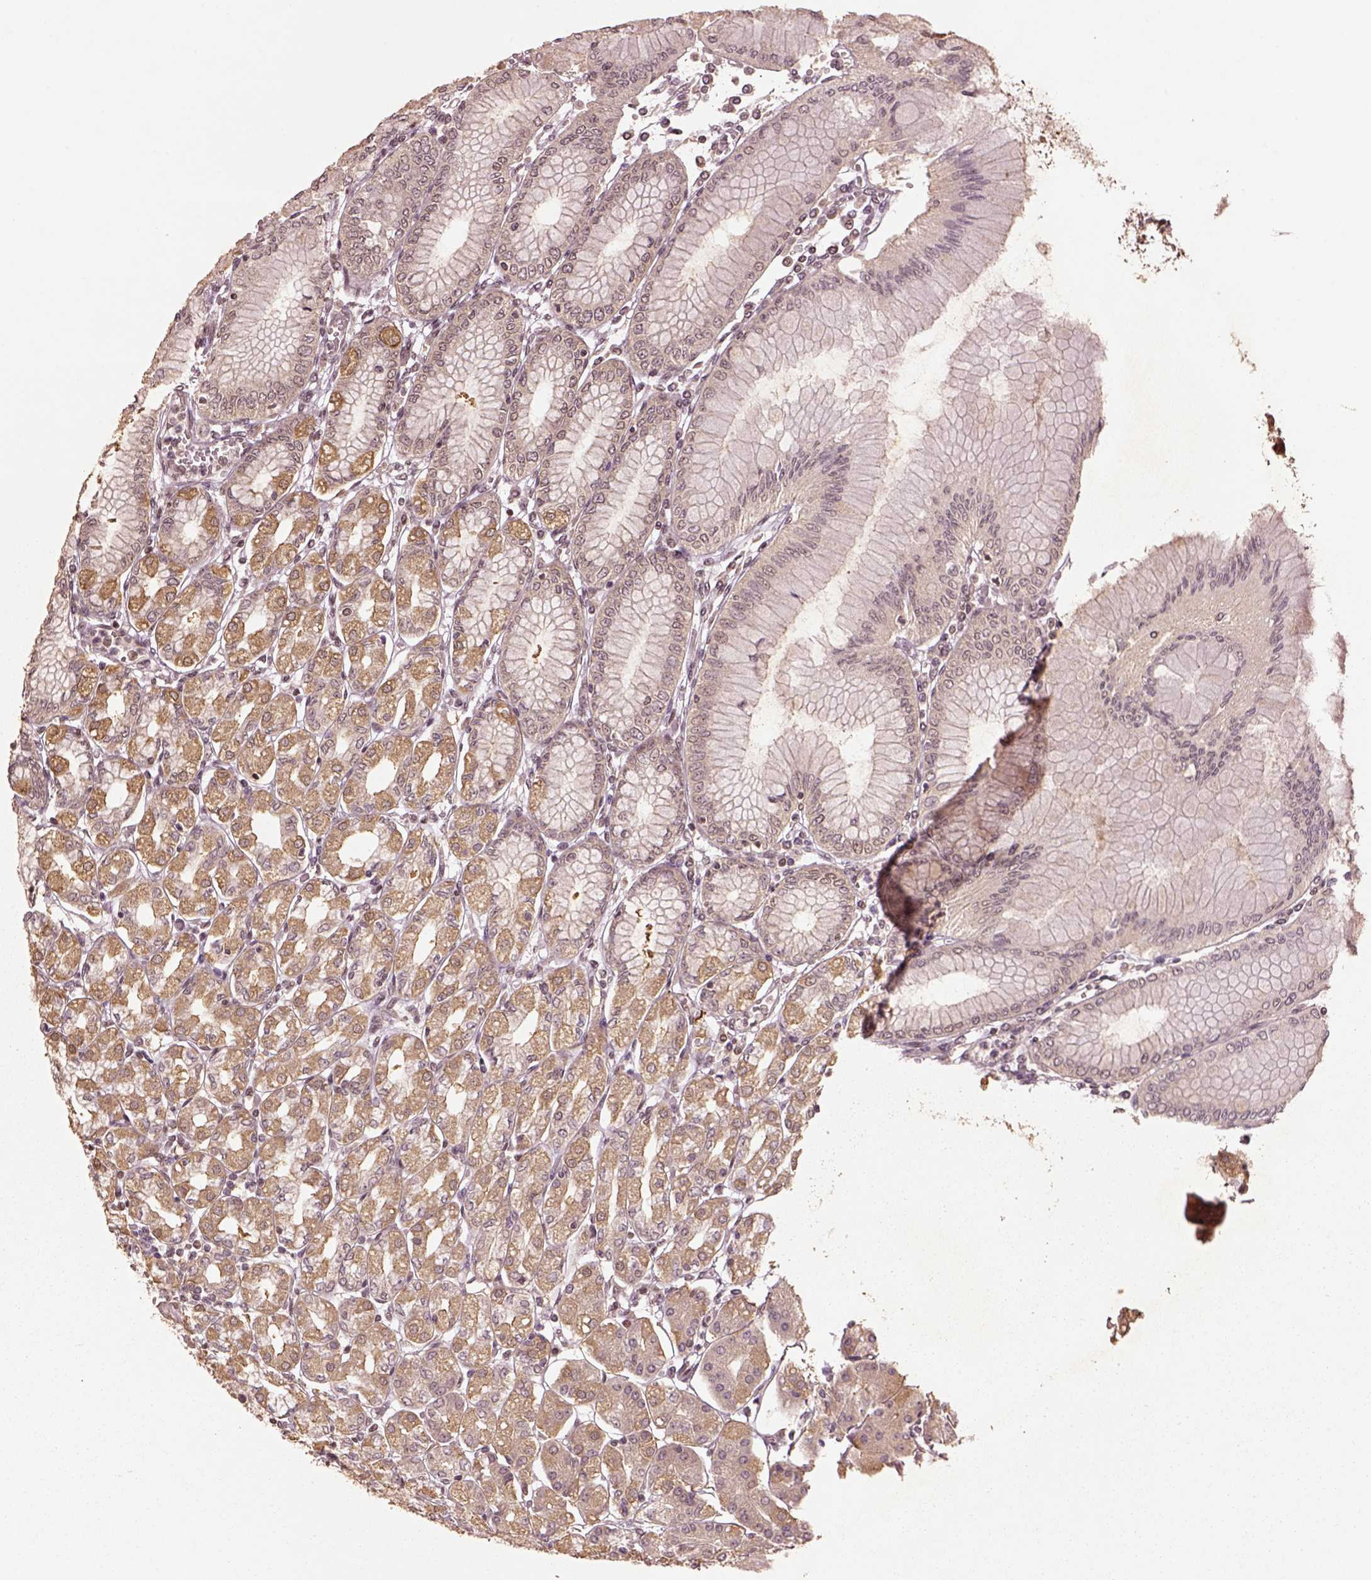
{"staining": {"intensity": "moderate", "quantity": "25%-75%", "location": "cytoplasmic/membranous,nuclear"}, "tissue": "stomach", "cell_type": "Glandular cells", "image_type": "normal", "snomed": [{"axis": "morphology", "description": "Normal tissue, NOS"}, {"axis": "topography", "description": "Skeletal muscle"}, {"axis": "topography", "description": "Stomach"}], "caption": "Moderate cytoplasmic/membranous,nuclear positivity for a protein is present in approximately 25%-75% of glandular cells of normal stomach using IHC.", "gene": "BRD9", "patient": {"sex": "female", "age": 57}}